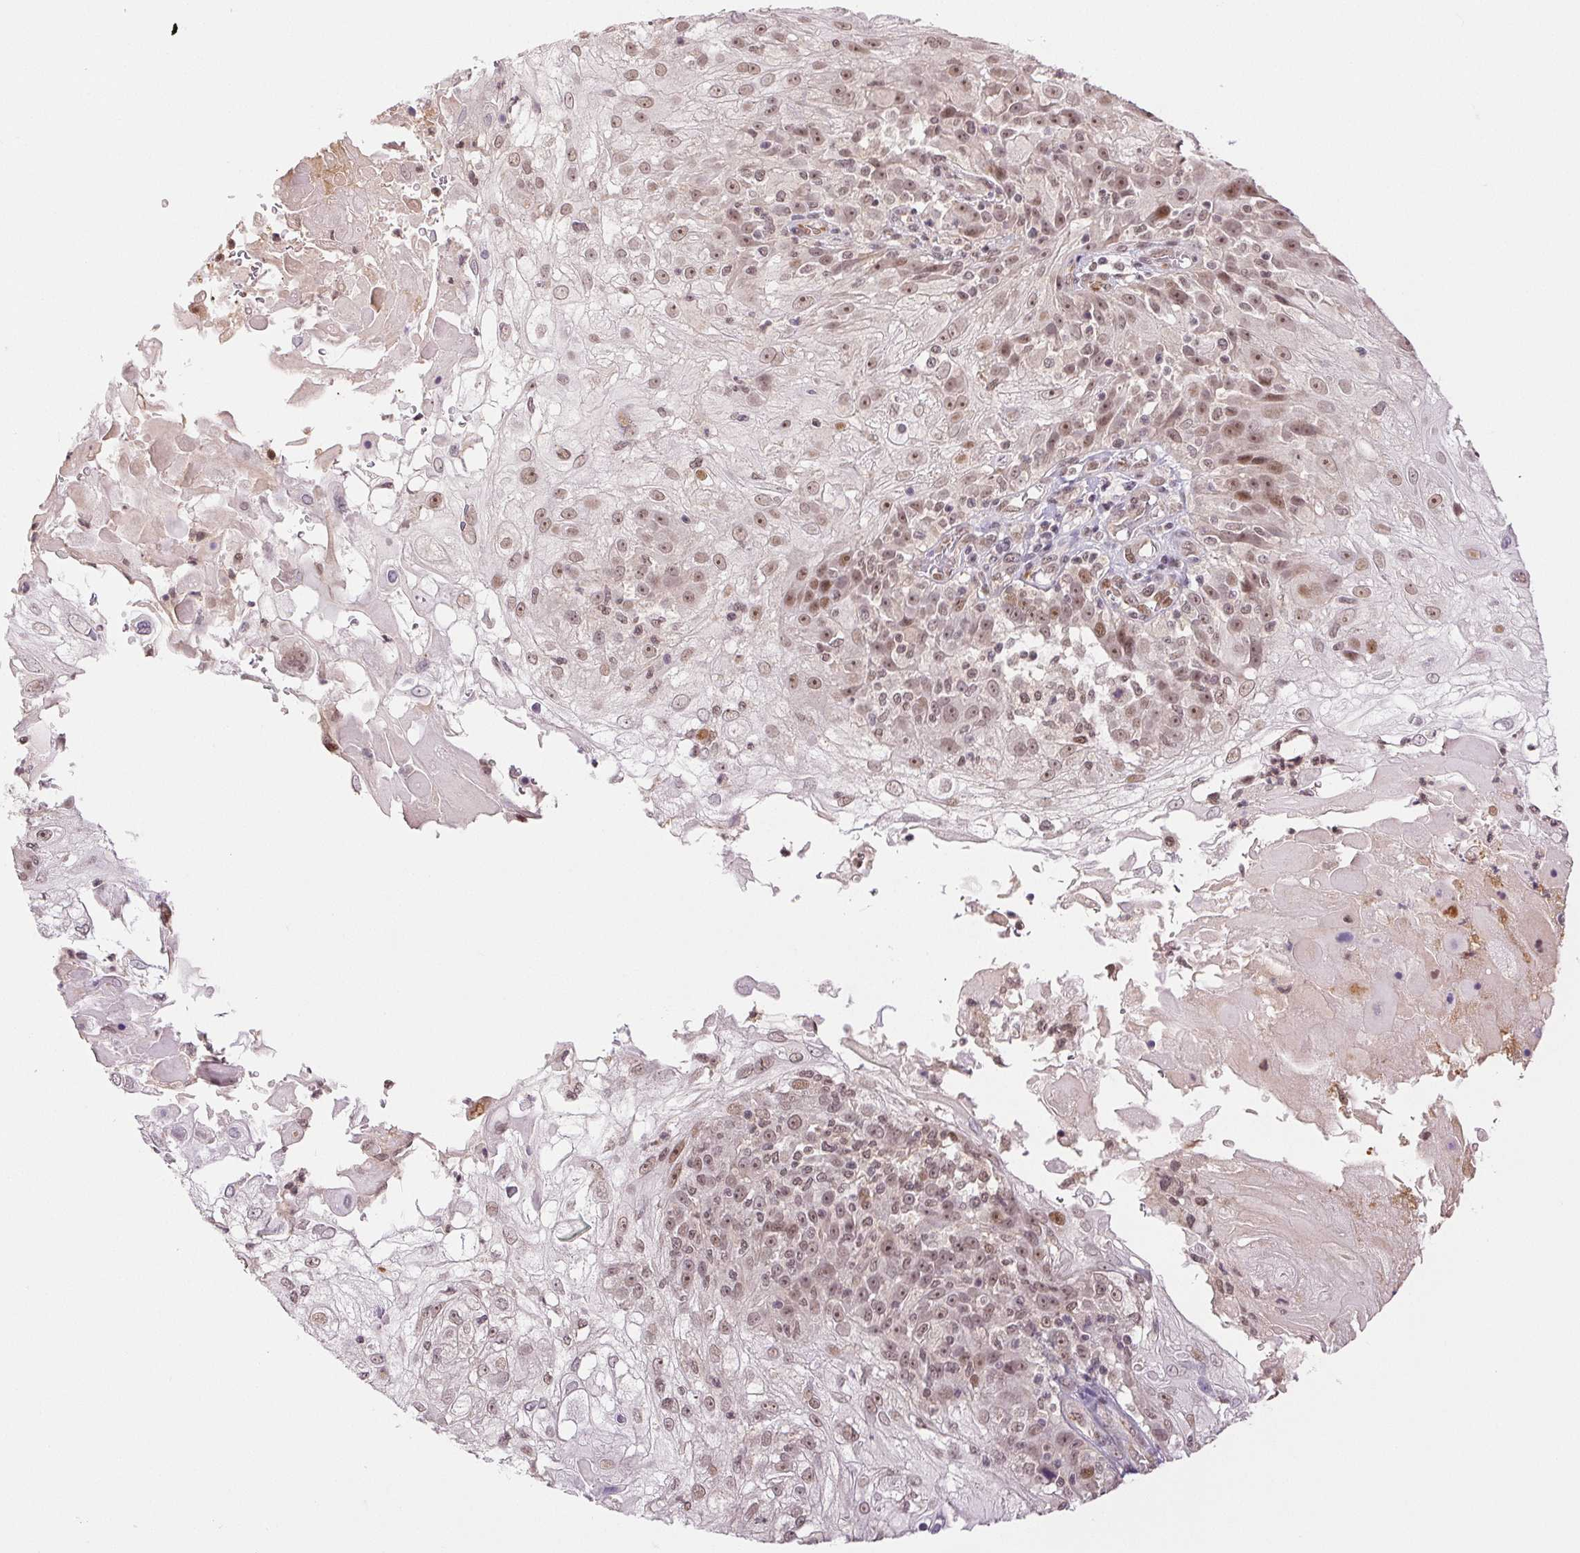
{"staining": {"intensity": "weak", "quantity": "25%-75%", "location": "nuclear"}, "tissue": "skin cancer", "cell_type": "Tumor cells", "image_type": "cancer", "snomed": [{"axis": "morphology", "description": "Normal tissue, NOS"}, {"axis": "morphology", "description": "Squamous cell carcinoma, NOS"}, {"axis": "topography", "description": "Skin"}], "caption": "Immunohistochemistry (IHC) histopathology image of human skin cancer (squamous cell carcinoma) stained for a protein (brown), which displays low levels of weak nuclear expression in approximately 25%-75% of tumor cells.", "gene": "GRHL3", "patient": {"sex": "female", "age": 83}}